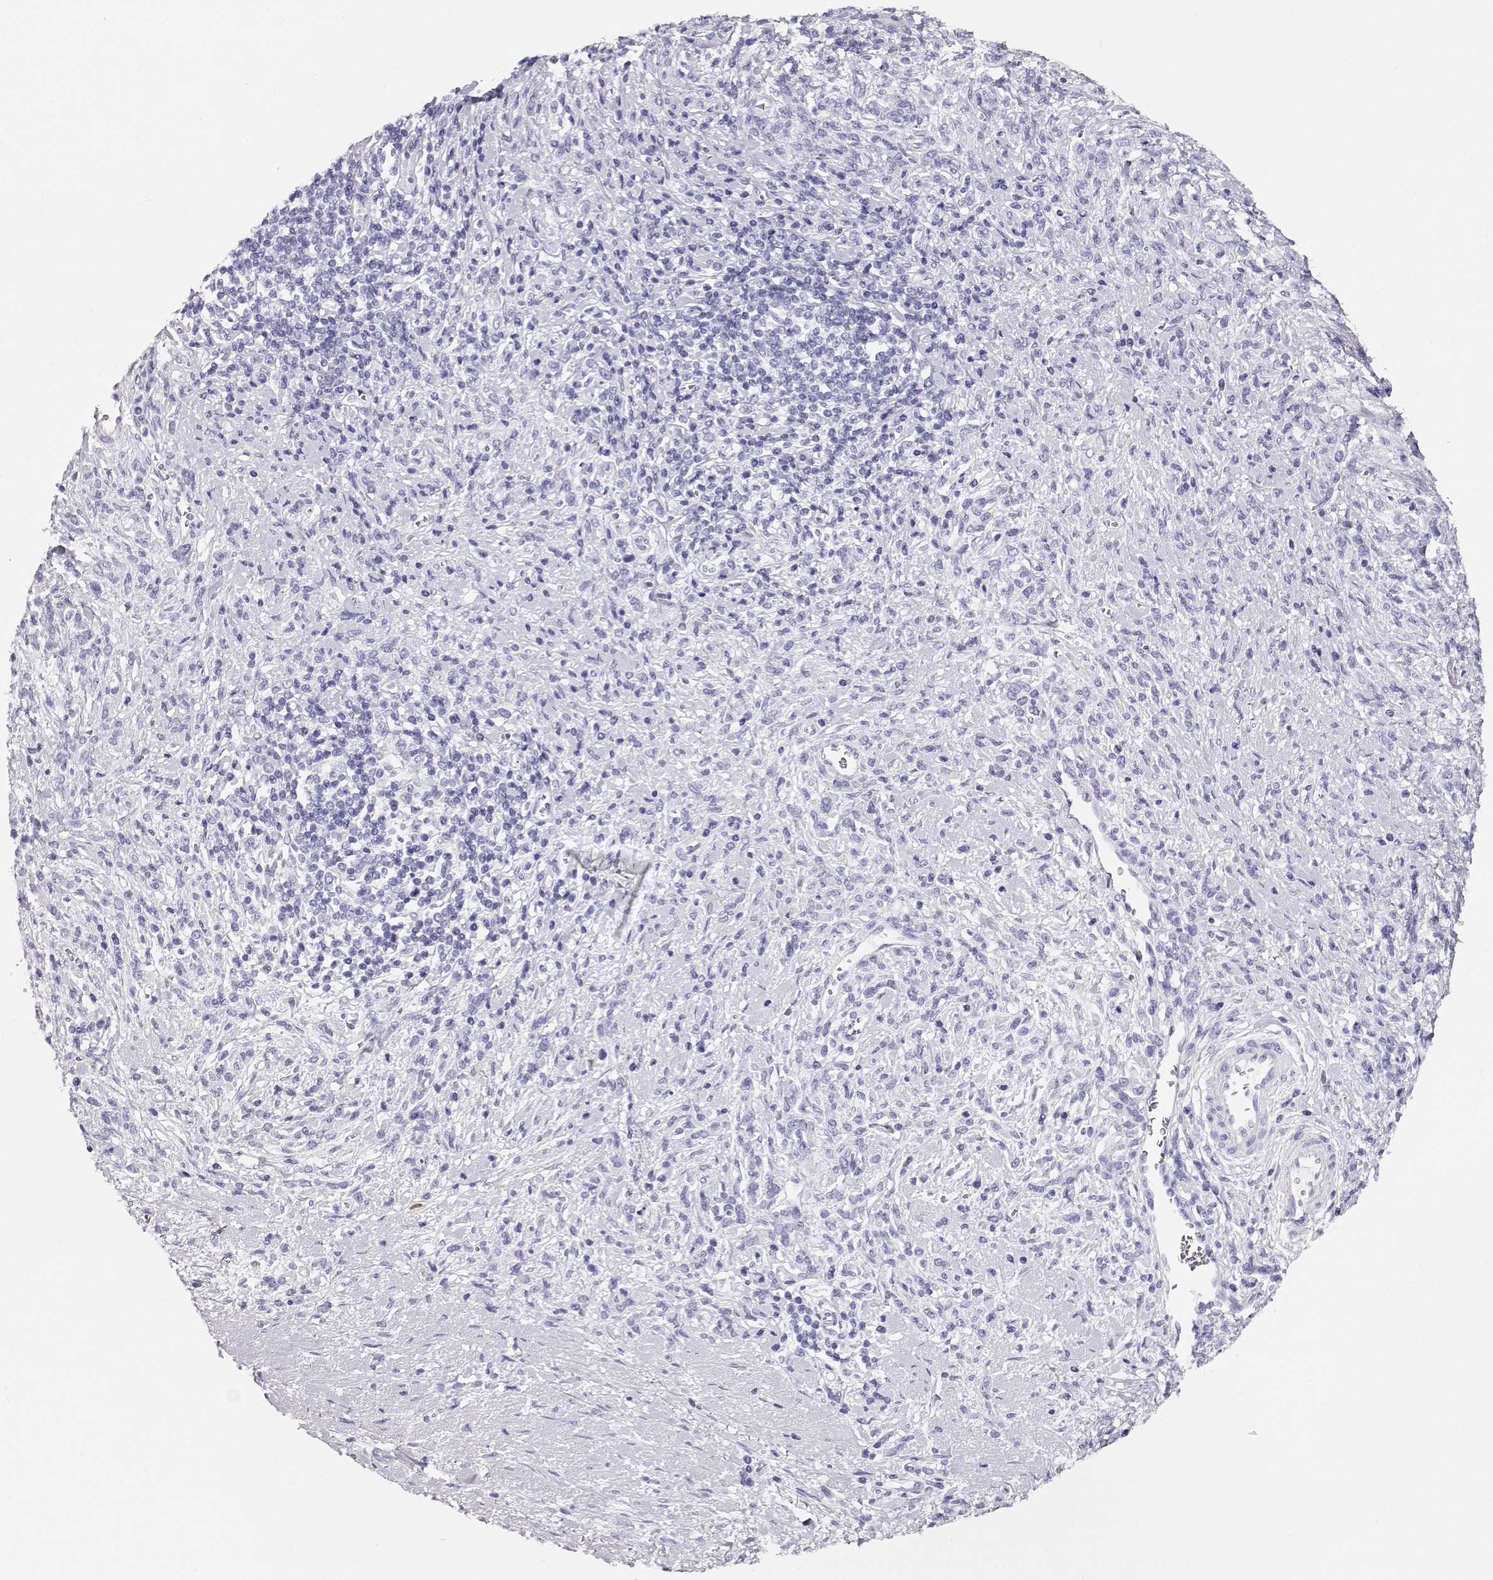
{"staining": {"intensity": "negative", "quantity": "none", "location": "none"}, "tissue": "stomach cancer", "cell_type": "Tumor cells", "image_type": "cancer", "snomed": [{"axis": "morphology", "description": "Adenocarcinoma, NOS"}, {"axis": "topography", "description": "Stomach"}], "caption": "An image of human adenocarcinoma (stomach) is negative for staining in tumor cells.", "gene": "CRX", "patient": {"sex": "female", "age": 57}}